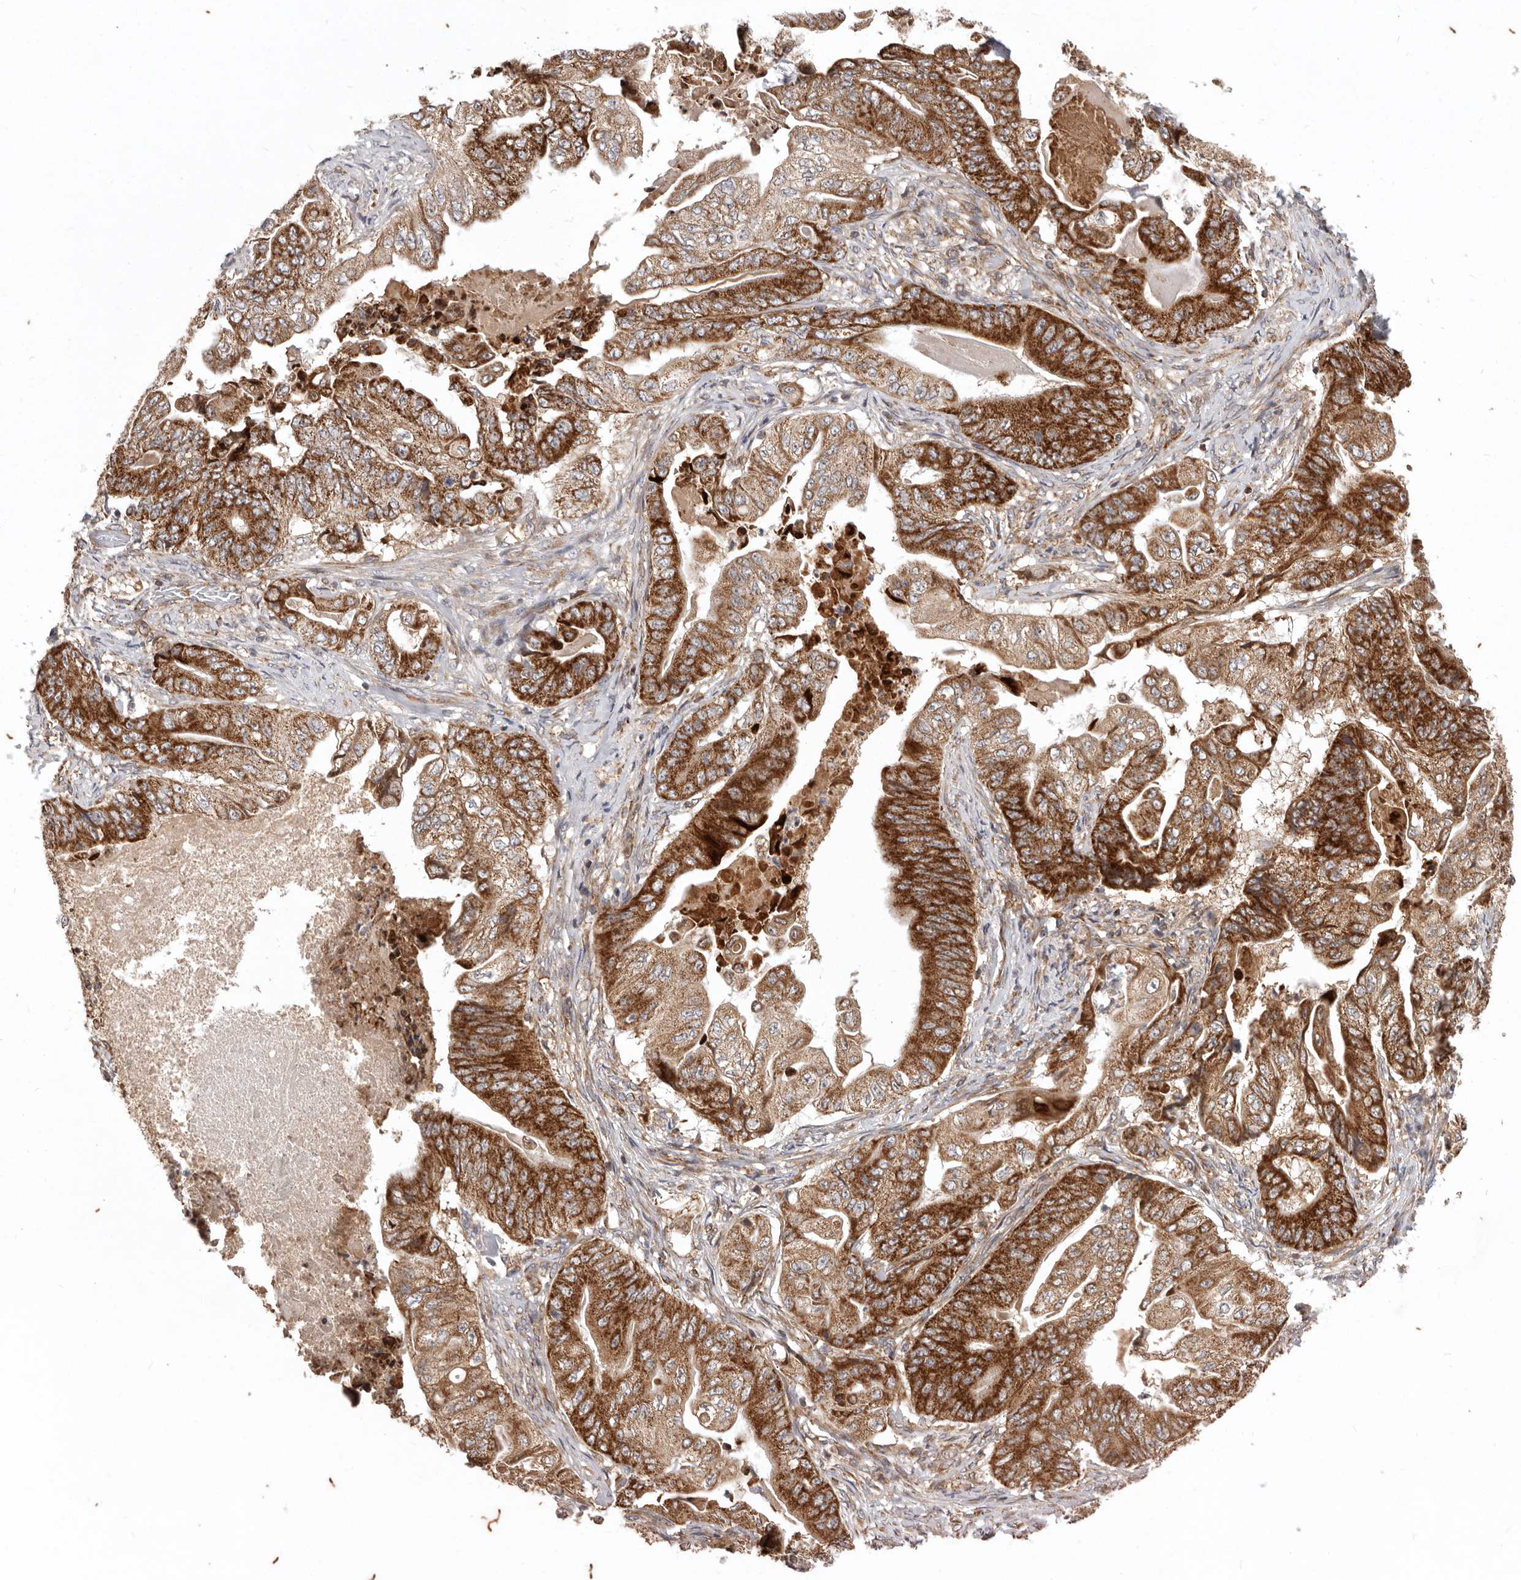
{"staining": {"intensity": "strong", "quantity": ">75%", "location": "cytoplasmic/membranous"}, "tissue": "stomach cancer", "cell_type": "Tumor cells", "image_type": "cancer", "snomed": [{"axis": "morphology", "description": "Adenocarcinoma, NOS"}, {"axis": "topography", "description": "Stomach"}], "caption": "Immunohistochemistry (DAB) staining of human stomach cancer (adenocarcinoma) displays strong cytoplasmic/membranous protein expression in approximately >75% of tumor cells.", "gene": "MRPS10", "patient": {"sex": "female", "age": 73}}